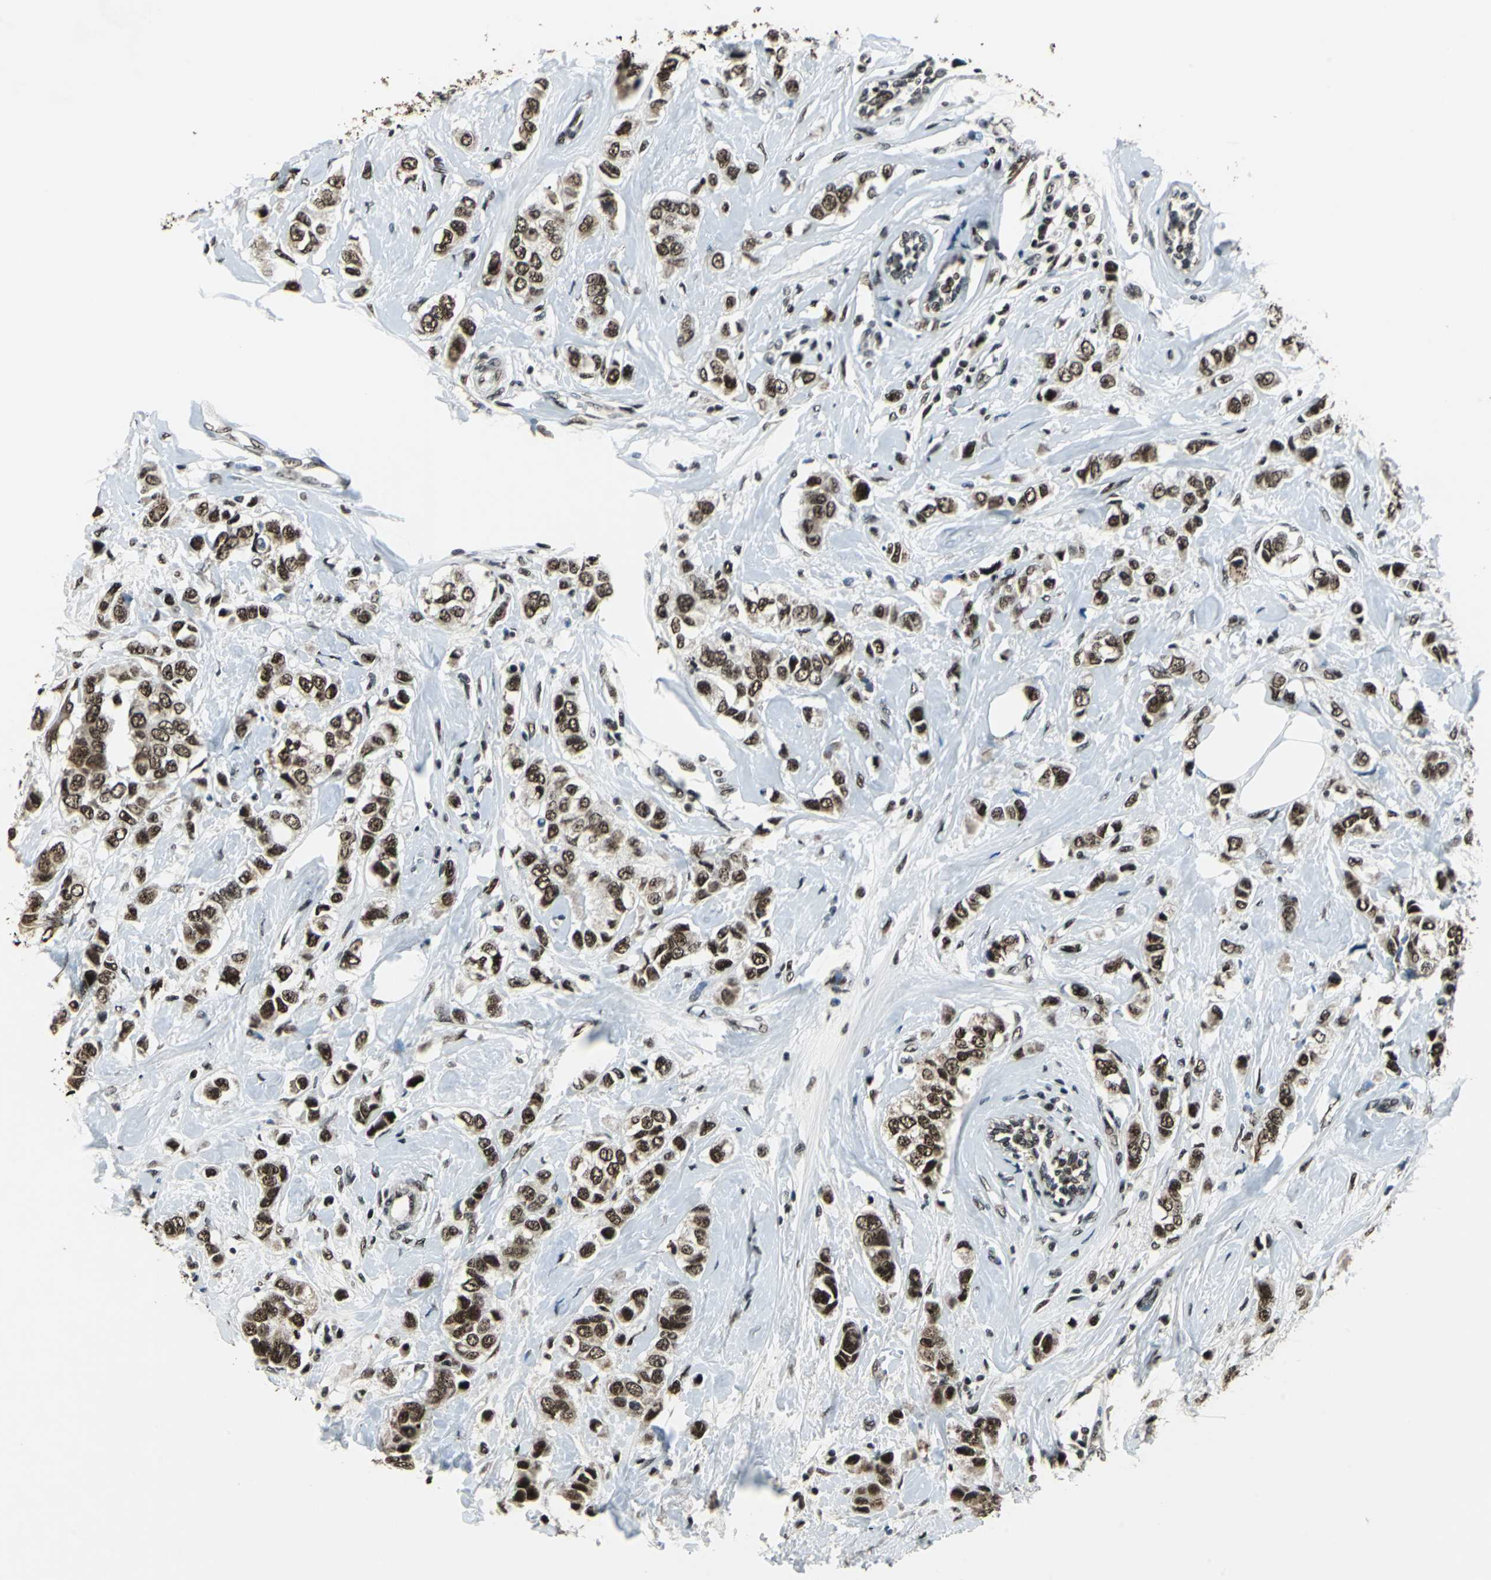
{"staining": {"intensity": "strong", "quantity": ">75%", "location": "nuclear"}, "tissue": "breast cancer", "cell_type": "Tumor cells", "image_type": "cancer", "snomed": [{"axis": "morphology", "description": "Duct carcinoma"}, {"axis": "topography", "description": "Breast"}], "caption": "About >75% of tumor cells in human breast cancer (infiltrating ductal carcinoma) exhibit strong nuclear protein expression as visualized by brown immunohistochemical staining.", "gene": "BCLAF1", "patient": {"sex": "female", "age": 50}}